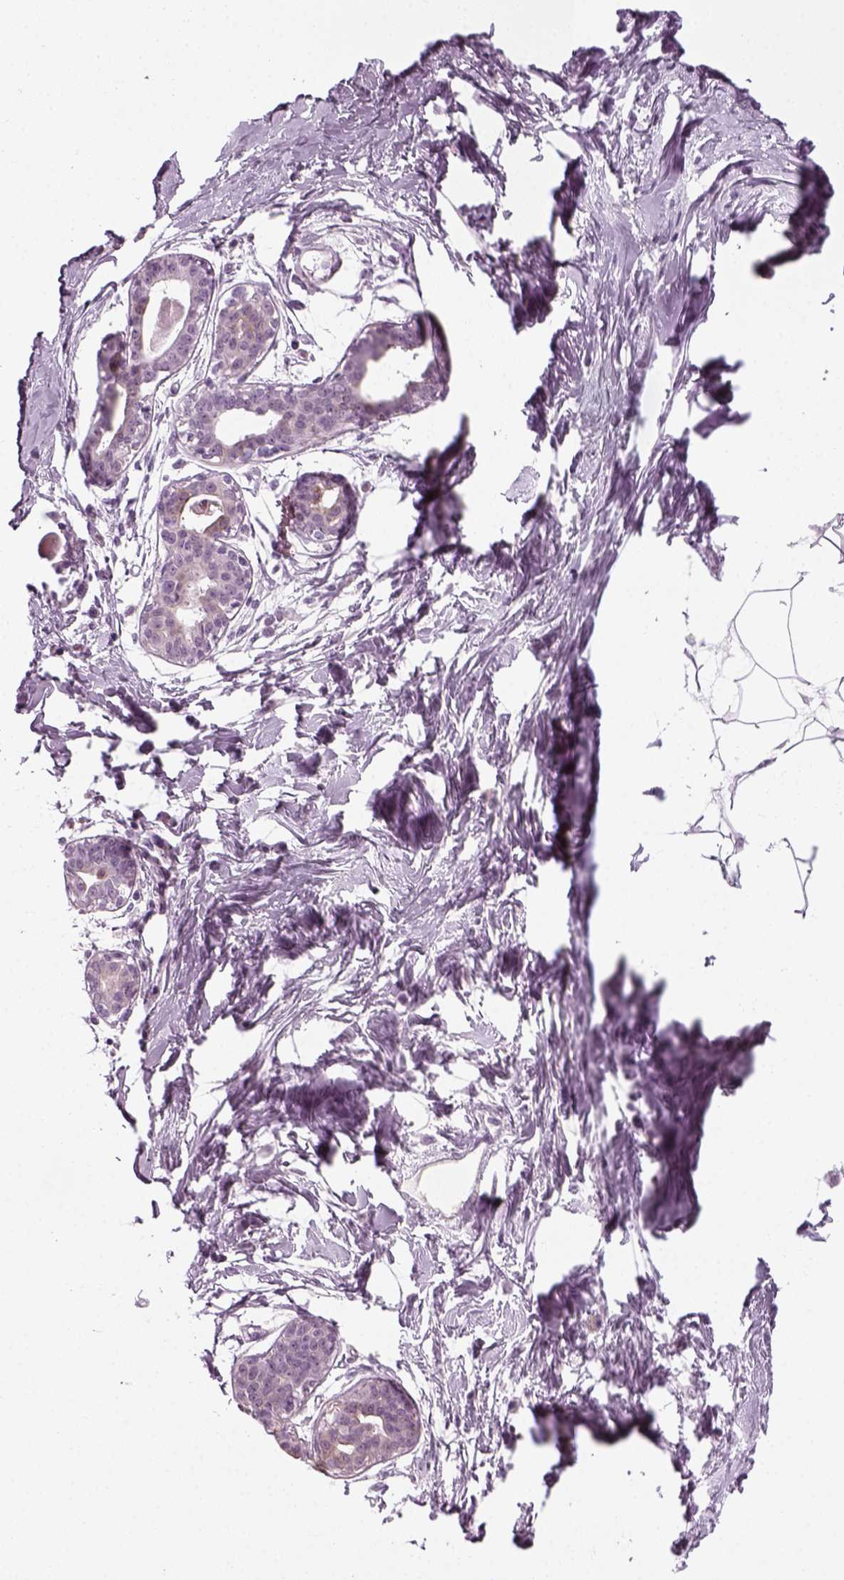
{"staining": {"intensity": "negative", "quantity": "none", "location": "none"}, "tissue": "breast", "cell_type": "Adipocytes", "image_type": "normal", "snomed": [{"axis": "morphology", "description": "Normal tissue, NOS"}, {"axis": "topography", "description": "Breast"}], "caption": "This micrograph is of unremarkable breast stained with IHC to label a protein in brown with the nuclei are counter-stained blue. There is no staining in adipocytes.", "gene": "KRT75", "patient": {"sex": "female", "age": 45}}